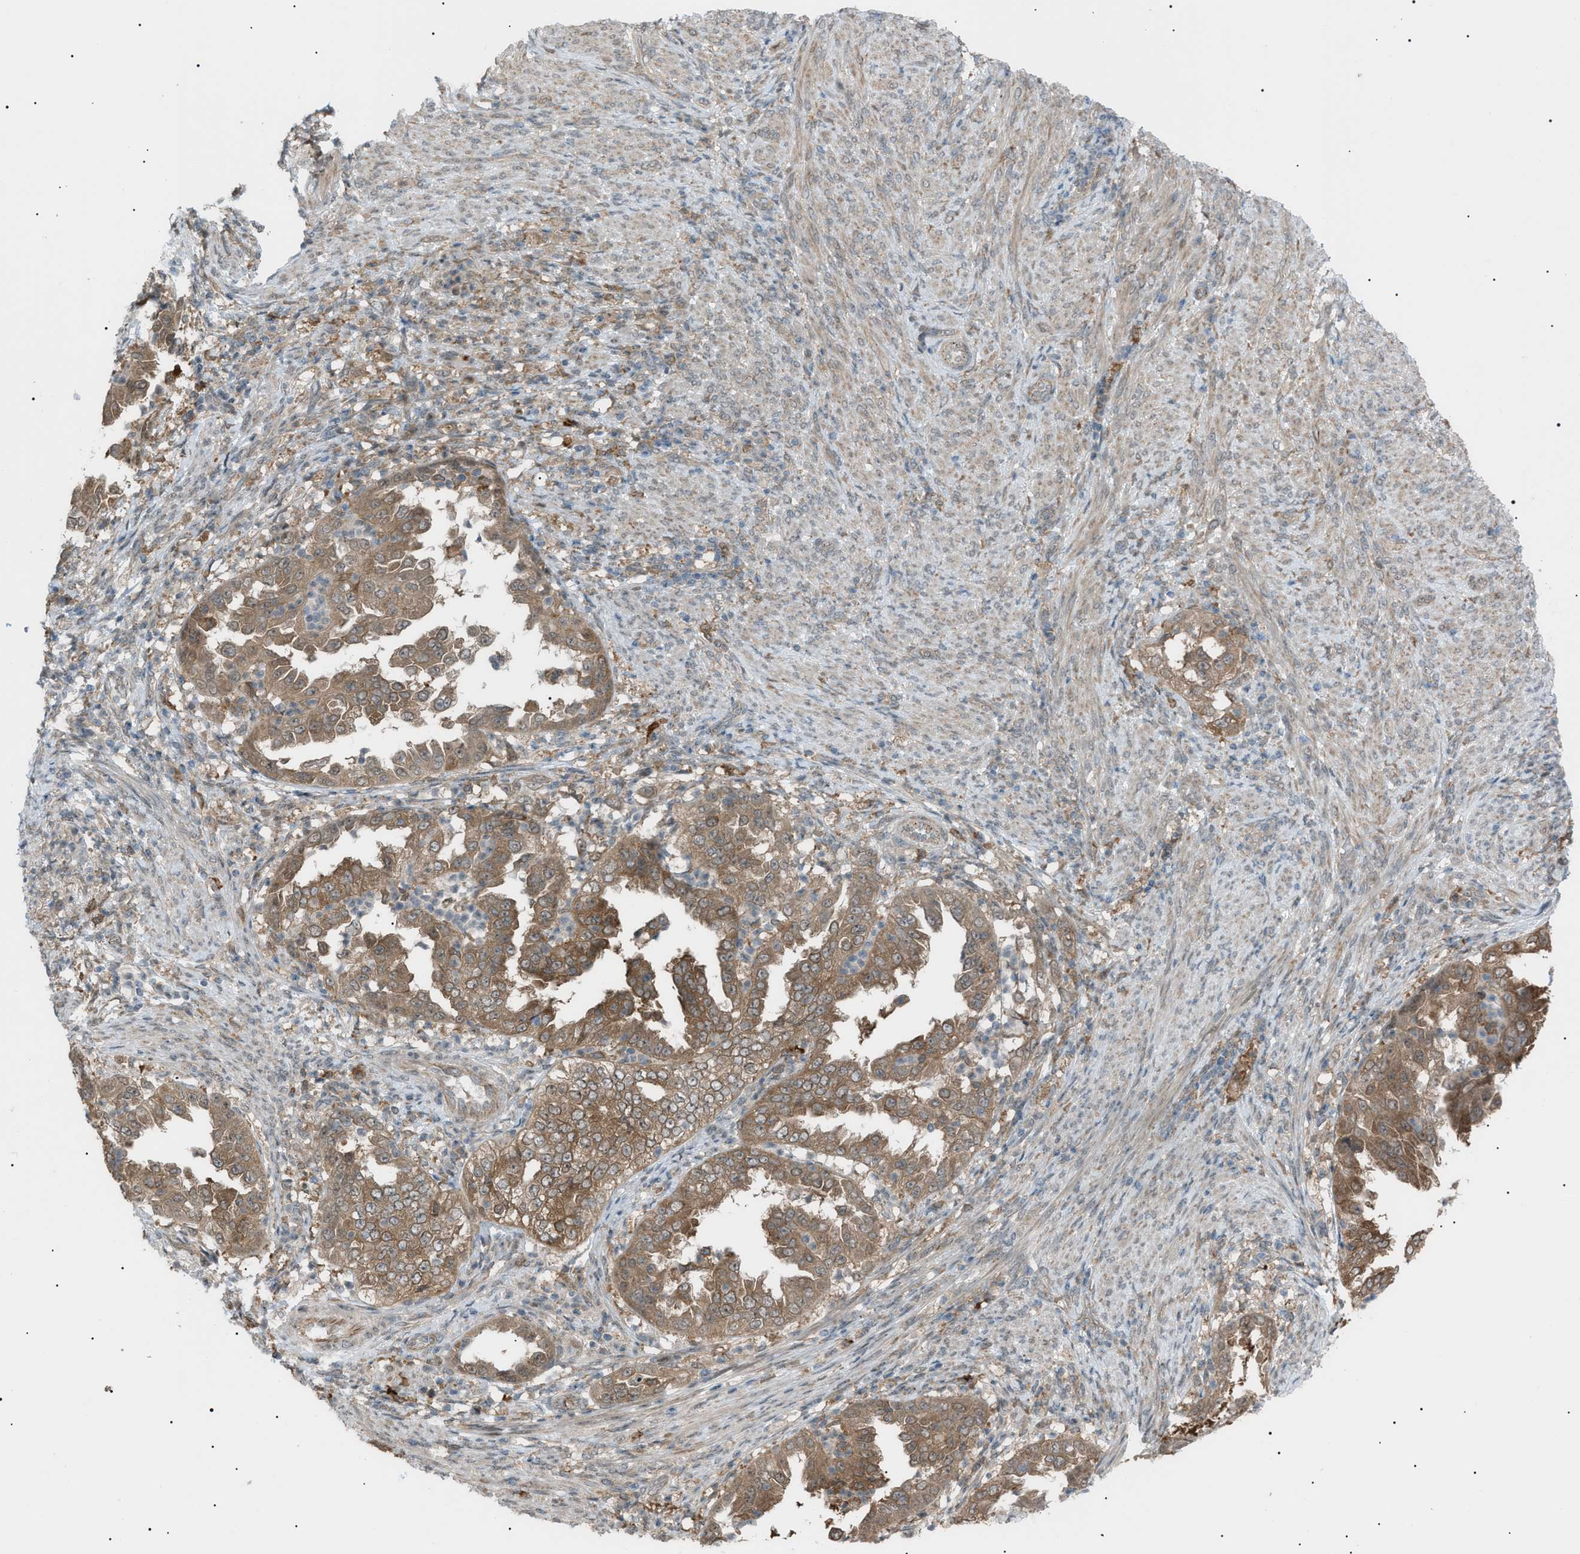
{"staining": {"intensity": "strong", "quantity": "25%-75%", "location": "cytoplasmic/membranous"}, "tissue": "endometrial cancer", "cell_type": "Tumor cells", "image_type": "cancer", "snomed": [{"axis": "morphology", "description": "Adenocarcinoma, NOS"}, {"axis": "topography", "description": "Endometrium"}], "caption": "A histopathology image of human endometrial cancer (adenocarcinoma) stained for a protein reveals strong cytoplasmic/membranous brown staining in tumor cells. Nuclei are stained in blue.", "gene": "LPIN2", "patient": {"sex": "female", "age": 85}}